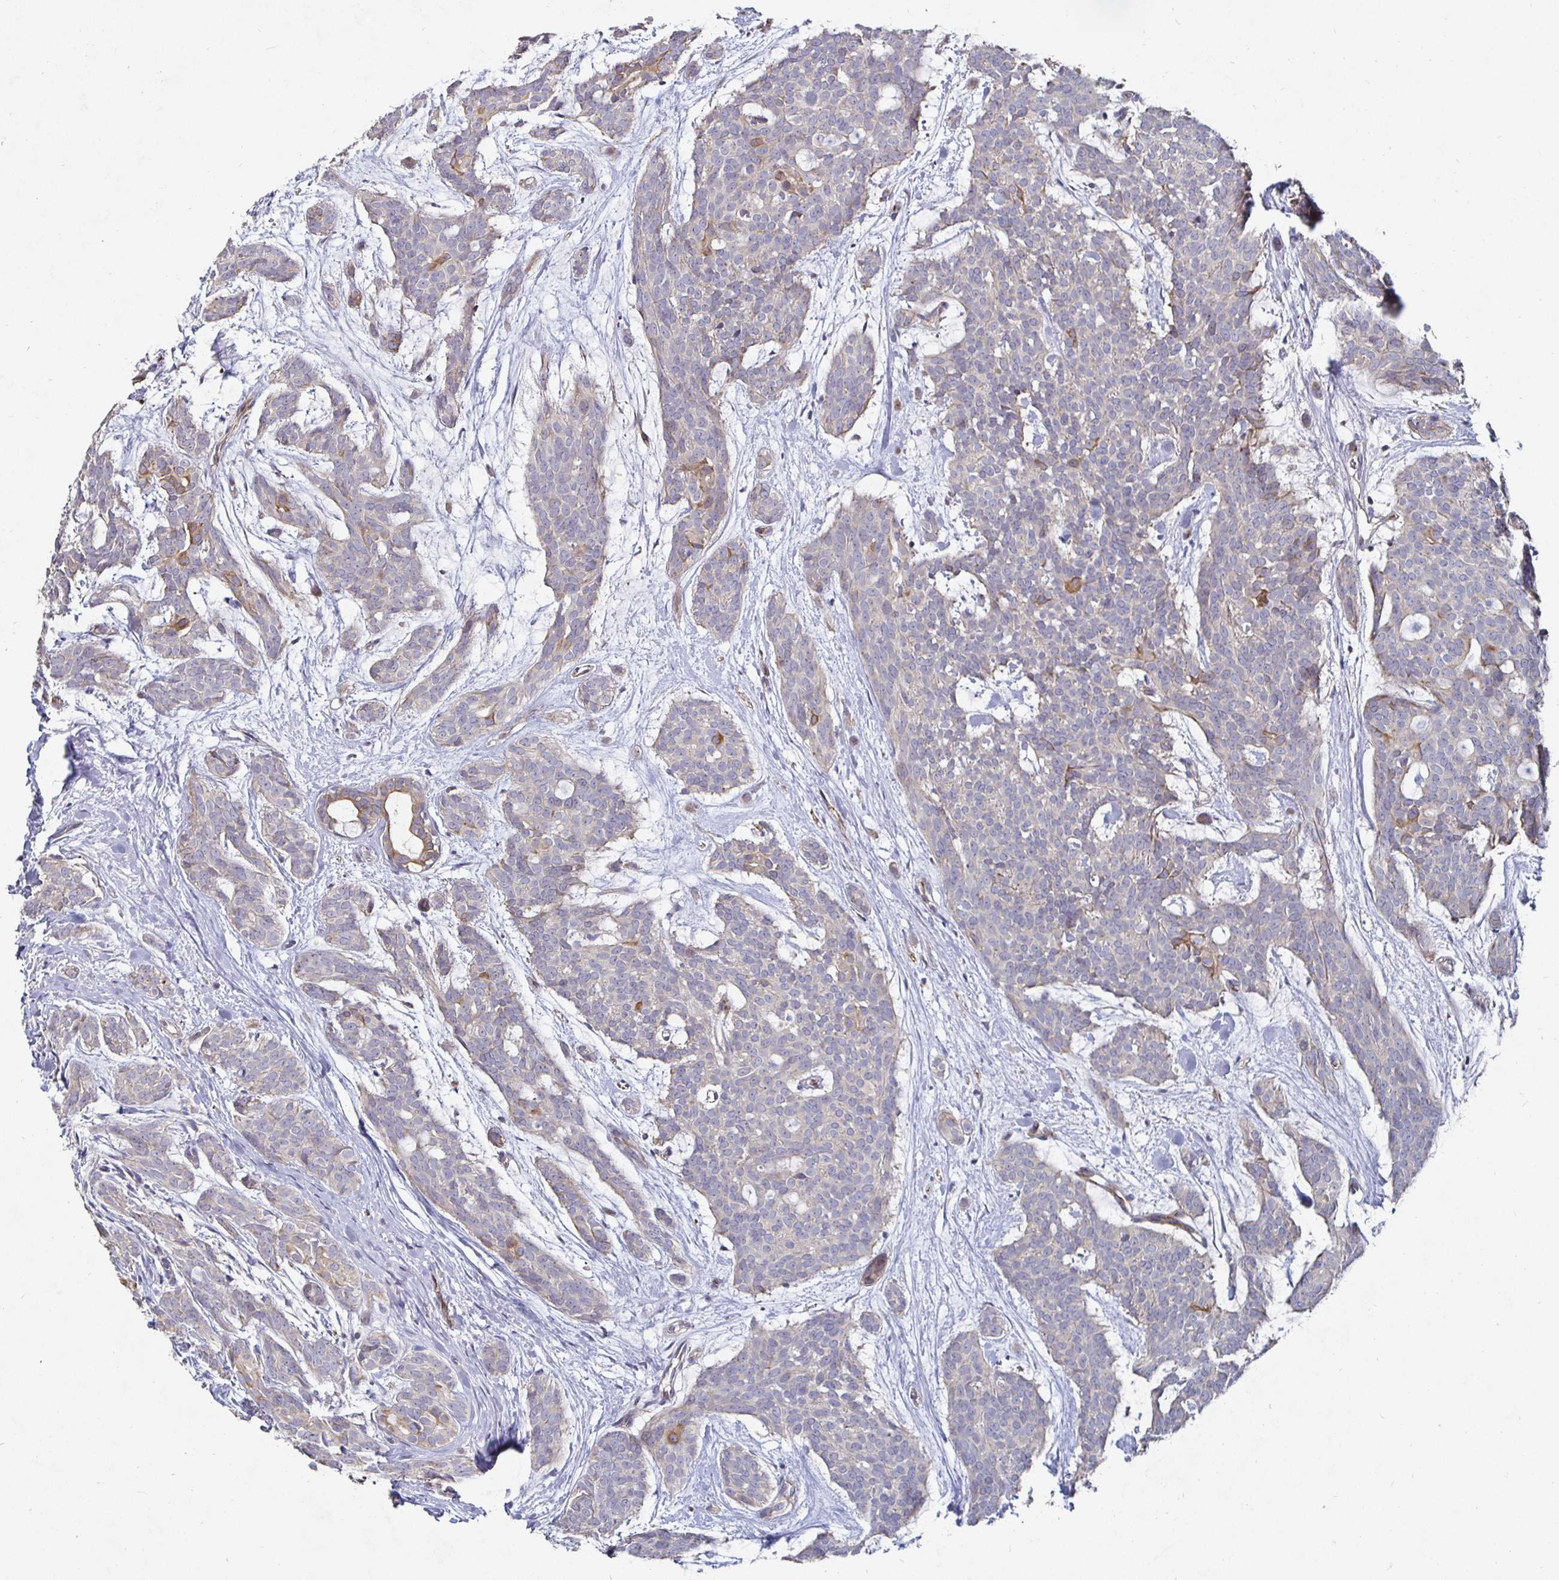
{"staining": {"intensity": "moderate", "quantity": "<25%", "location": "cytoplasmic/membranous"}, "tissue": "head and neck cancer", "cell_type": "Tumor cells", "image_type": "cancer", "snomed": [{"axis": "morphology", "description": "Adenocarcinoma, NOS"}, {"axis": "topography", "description": "Head-Neck"}], "caption": "A photomicrograph showing moderate cytoplasmic/membranous staining in about <25% of tumor cells in head and neck adenocarcinoma, as visualized by brown immunohistochemical staining.", "gene": "NRSN1", "patient": {"sex": "male", "age": 66}}